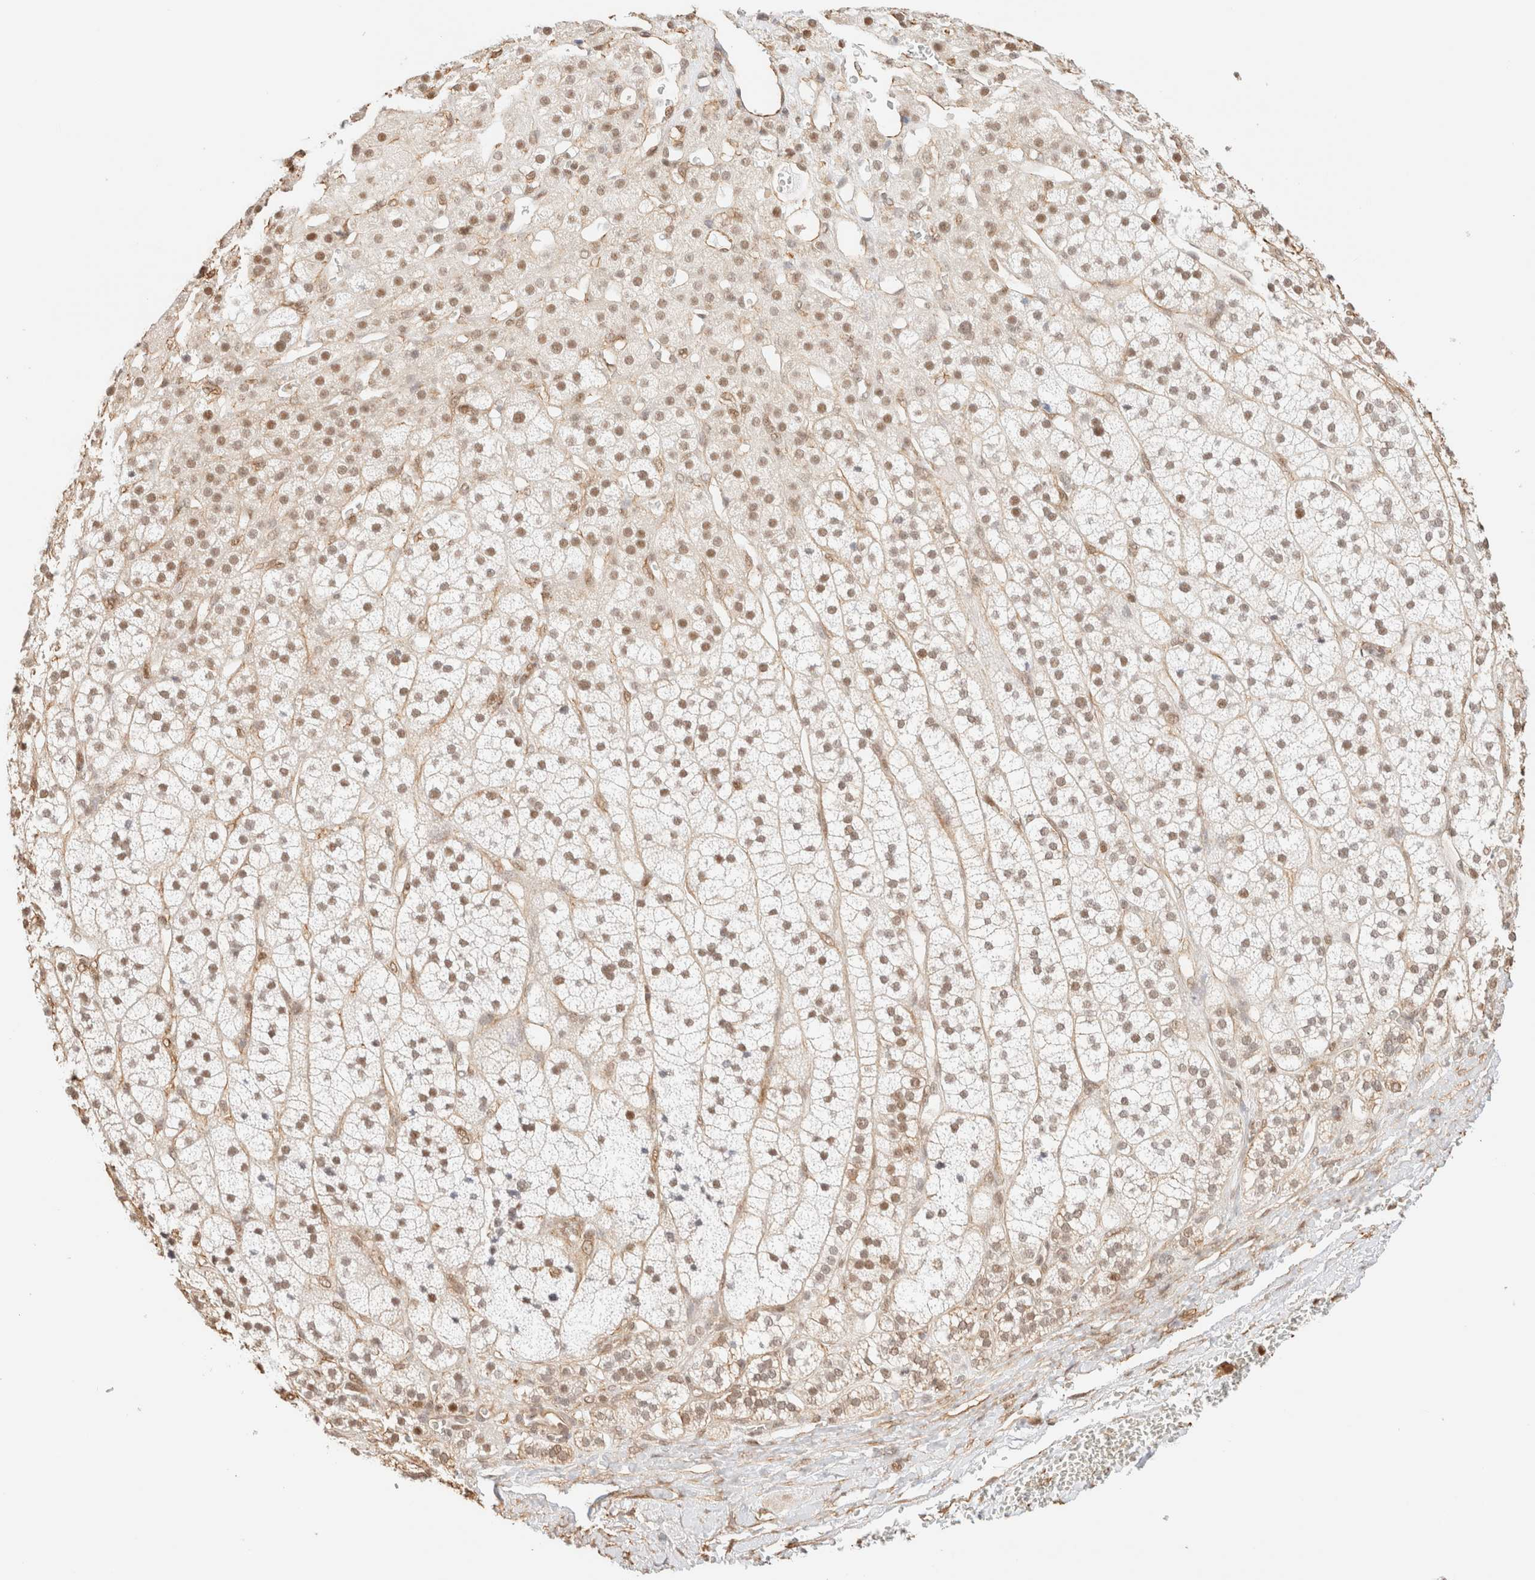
{"staining": {"intensity": "moderate", "quantity": ">75%", "location": "nuclear"}, "tissue": "adrenal gland", "cell_type": "Glandular cells", "image_type": "normal", "snomed": [{"axis": "morphology", "description": "Normal tissue, NOS"}, {"axis": "topography", "description": "Adrenal gland"}], "caption": "Immunohistochemical staining of benign adrenal gland displays medium levels of moderate nuclear expression in about >75% of glandular cells.", "gene": "ARID5A", "patient": {"sex": "male", "age": 56}}